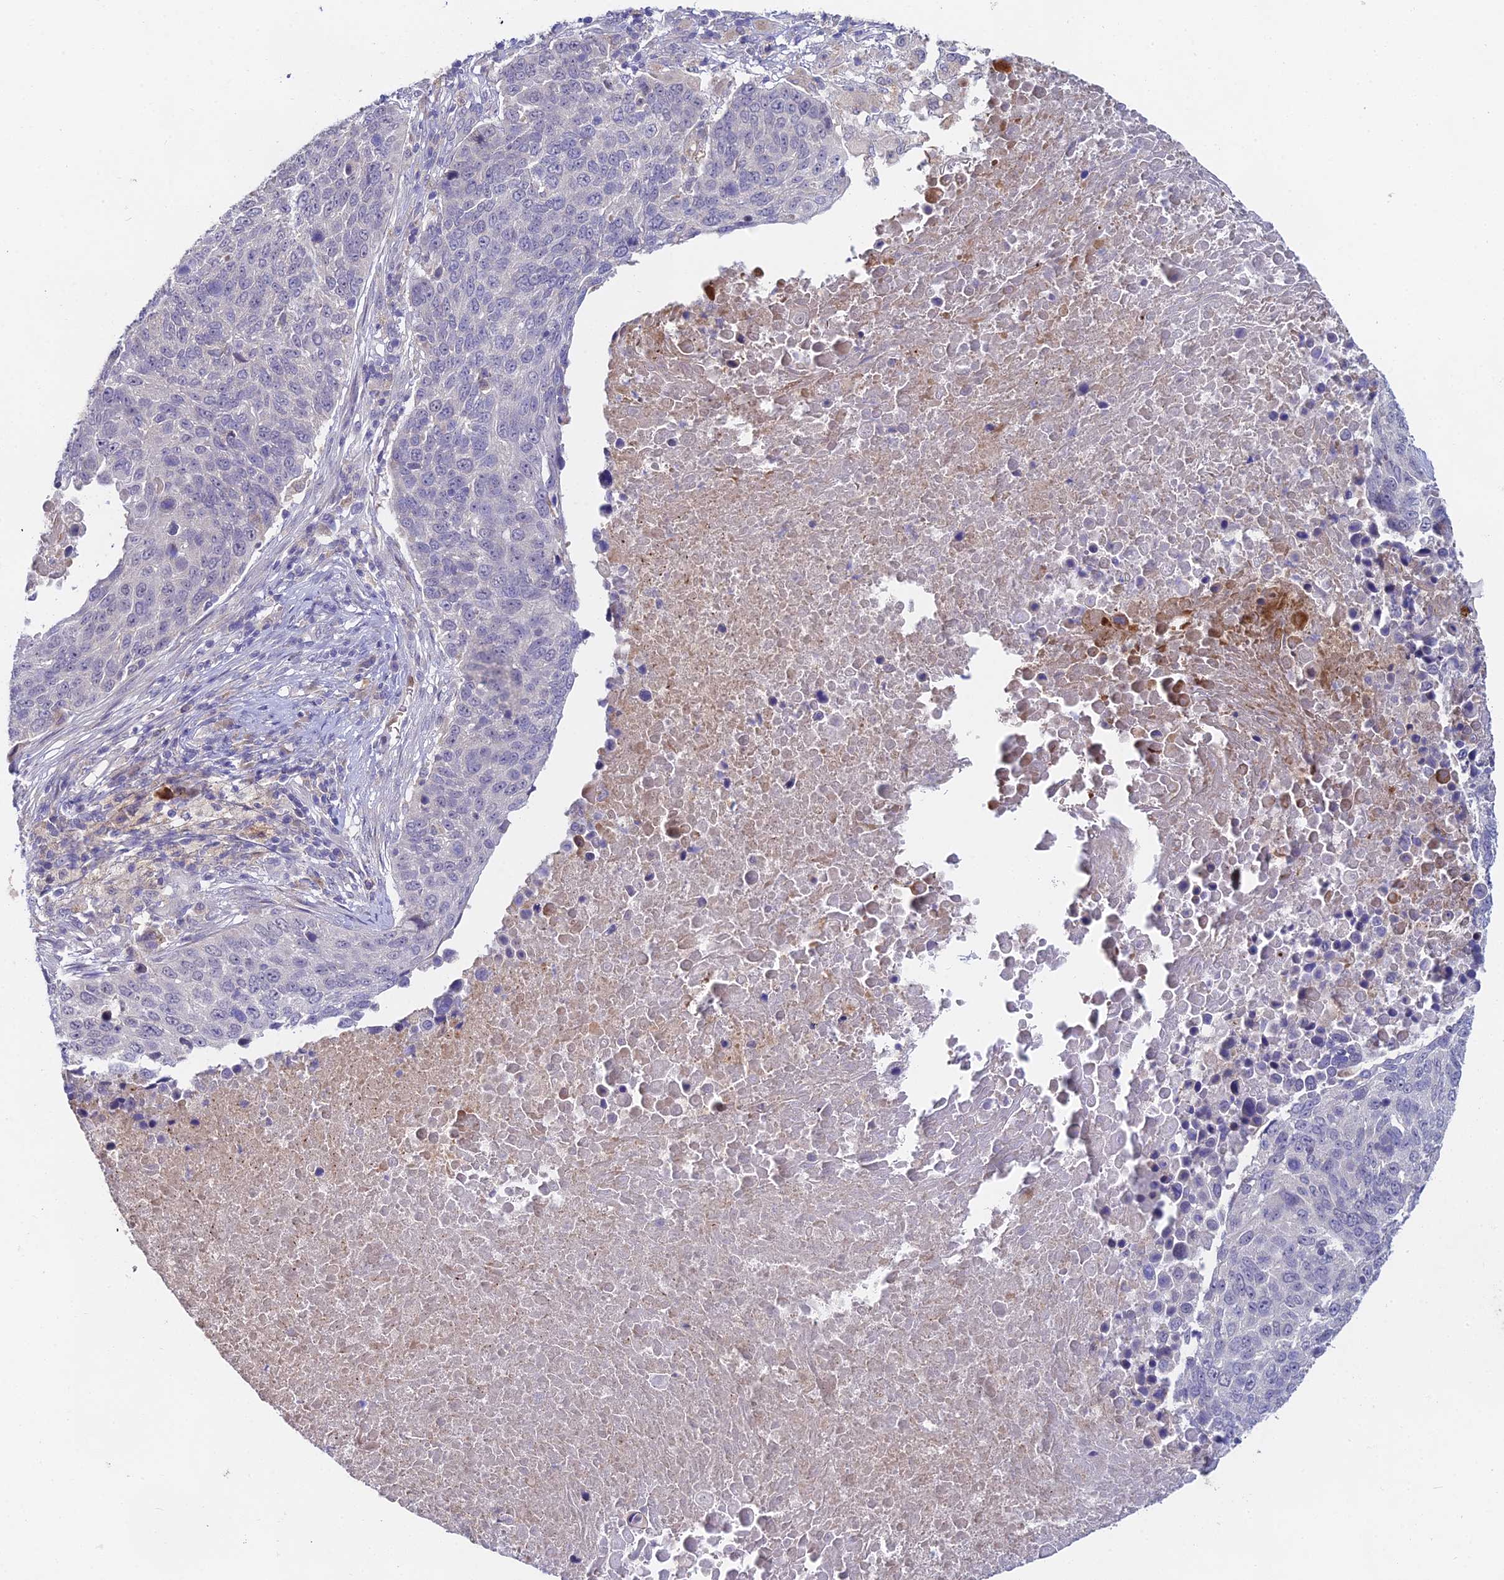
{"staining": {"intensity": "negative", "quantity": "none", "location": "none"}, "tissue": "lung cancer", "cell_type": "Tumor cells", "image_type": "cancer", "snomed": [{"axis": "morphology", "description": "Normal tissue, NOS"}, {"axis": "morphology", "description": "Squamous cell carcinoma, NOS"}, {"axis": "topography", "description": "Lymph node"}, {"axis": "topography", "description": "Lung"}], "caption": "Immunohistochemistry (IHC) photomicrograph of human lung cancer (squamous cell carcinoma) stained for a protein (brown), which demonstrates no staining in tumor cells.", "gene": "WDR43", "patient": {"sex": "male", "age": 66}}